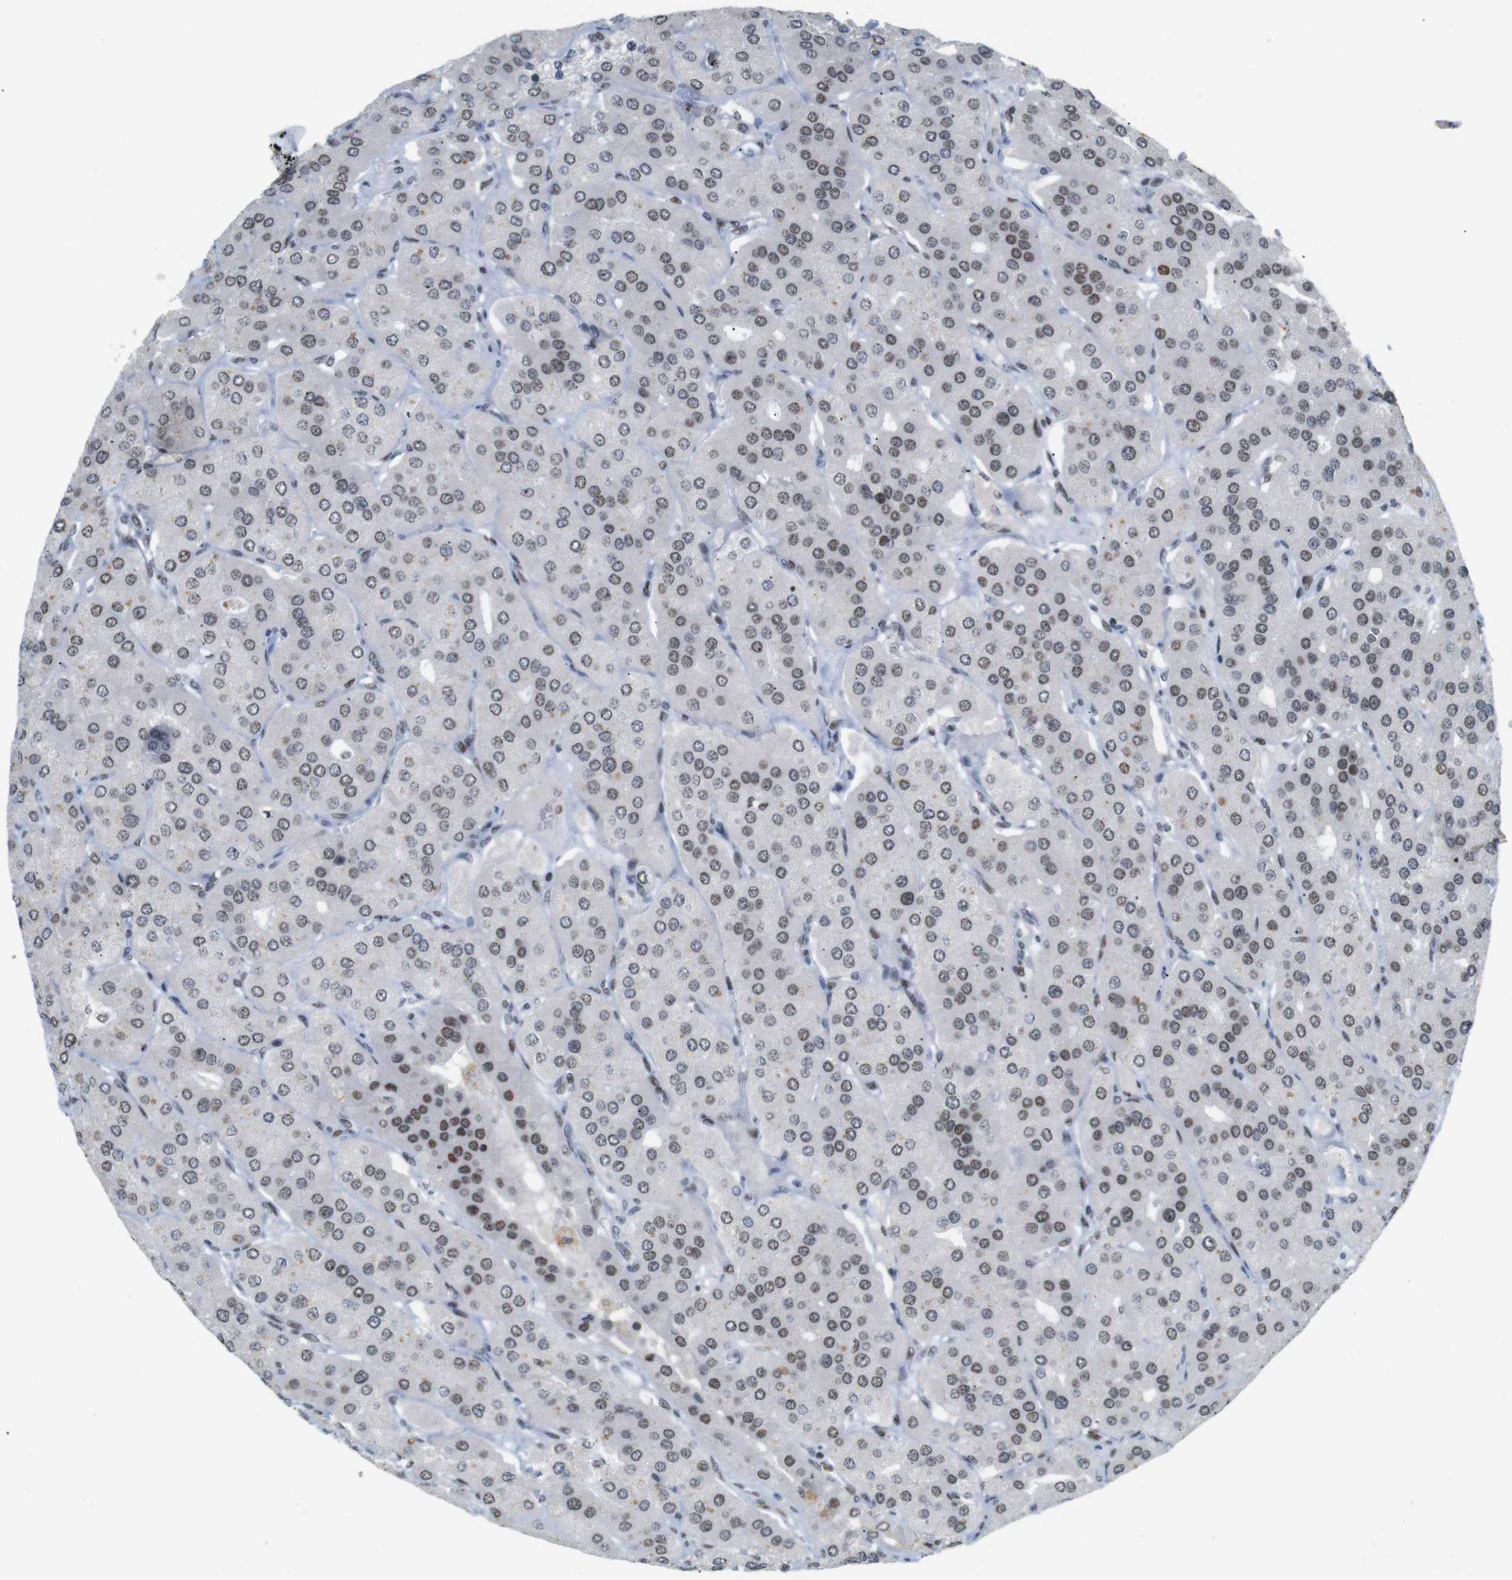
{"staining": {"intensity": "strong", "quantity": ">75%", "location": "nuclear"}, "tissue": "parathyroid gland", "cell_type": "Glandular cells", "image_type": "normal", "snomed": [{"axis": "morphology", "description": "Normal tissue, NOS"}, {"axis": "morphology", "description": "Adenoma, NOS"}, {"axis": "topography", "description": "Parathyroid gland"}], "caption": "High-magnification brightfield microscopy of benign parathyroid gland stained with DAB (3,3'-diaminobenzidine) (brown) and counterstained with hematoxylin (blue). glandular cells exhibit strong nuclear staining is seen in approximately>75% of cells. (DAB (3,3'-diaminobenzidine) IHC, brown staining for protein, blue staining for nuclei).", "gene": "RIOX2", "patient": {"sex": "female", "age": 86}}